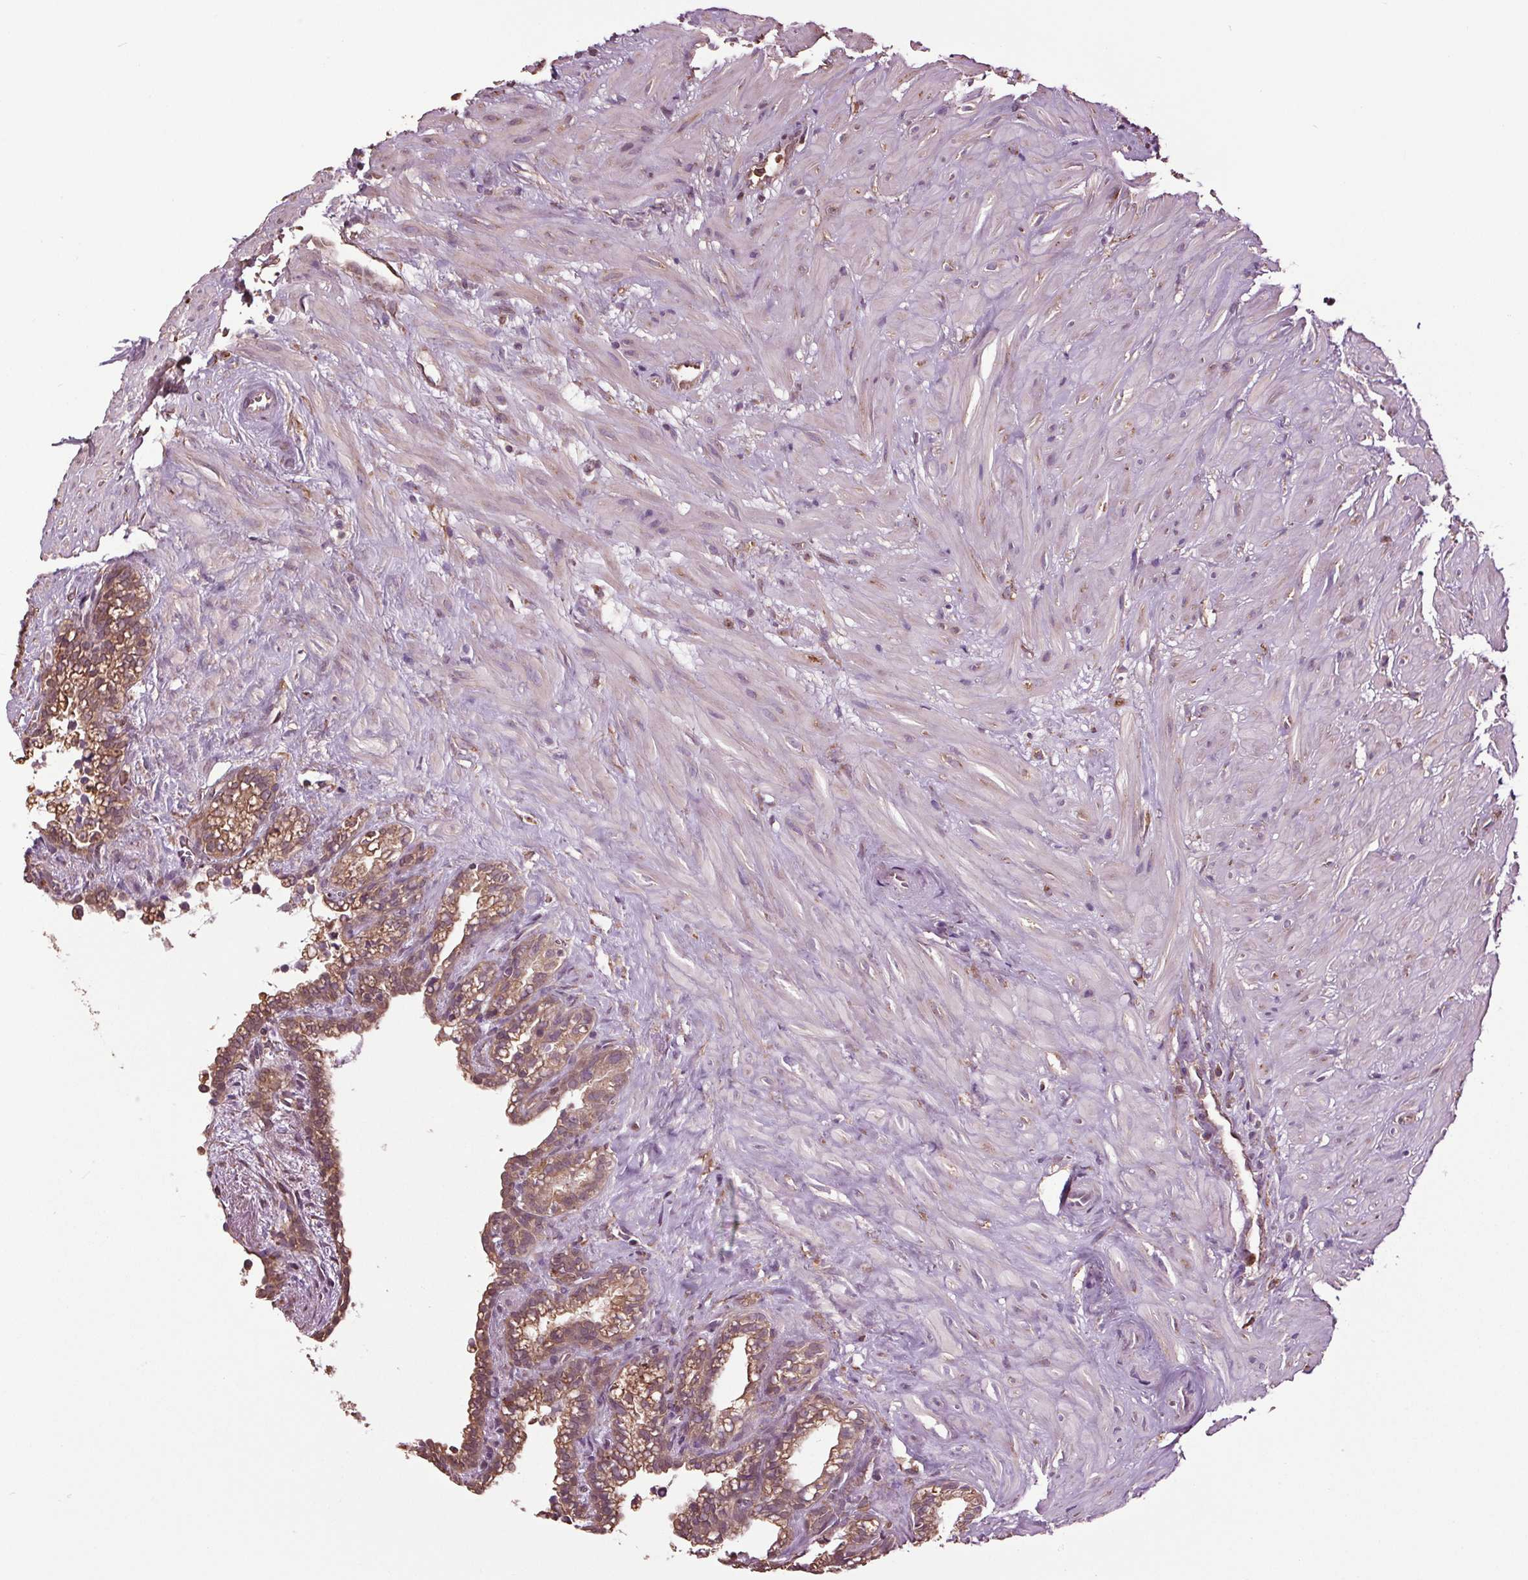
{"staining": {"intensity": "moderate", "quantity": ">75%", "location": "cytoplasmic/membranous"}, "tissue": "seminal vesicle", "cell_type": "Glandular cells", "image_type": "normal", "snomed": [{"axis": "morphology", "description": "Normal tissue, NOS"}, {"axis": "morphology", "description": "Urothelial carcinoma, NOS"}, {"axis": "topography", "description": "Urinary bladder"}, {"axis": "topography", "description": "Seminal veicle"}], "caption": "Seminal vesicle stained with DAB IHC shows medium levels of moderate cytoplasmic/membranous expression in about >75% of glandular cells. (brown staining indicates protein expression, while blue staining denotes nuclei).", "gene": "RNPEP", "patient": {"sex": "male", "age": 76}}